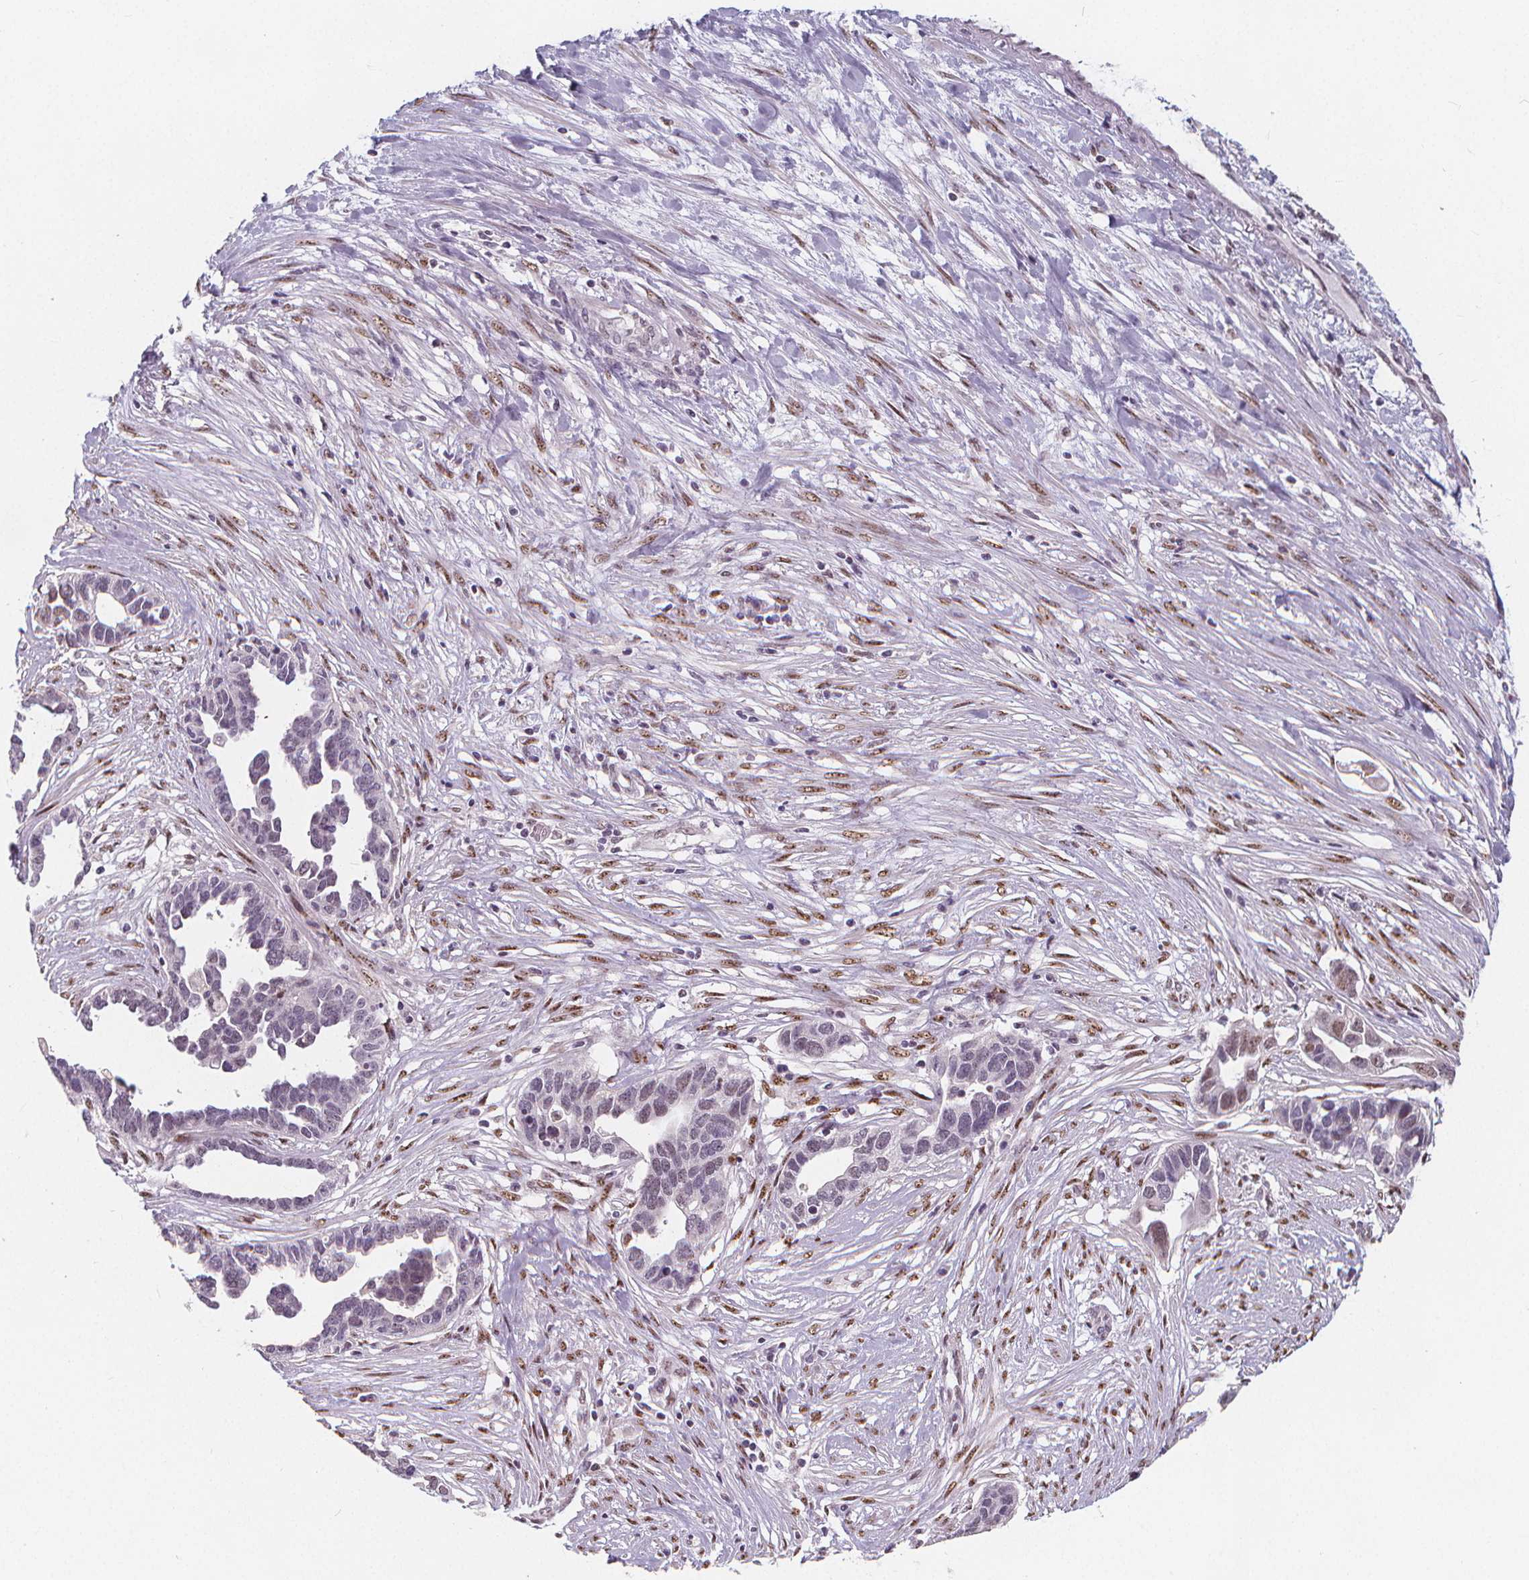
{"staining": {"intensity": "moderate", "quantity": "<25%", "location": "cytoplasmic/membranous,nuclear"}, "tissue": "ovarian cancer", "cell_type": "Tumor cells", "image_type": "cancer", "snomed": [{"axis": "morphology", "description": "Cystadenocarcinoma, serous, NOS"}, {"axis": "topography", "description": "Ovary"}], "caption": "Protein expression analysis of ovarian cancer displays moderate cytoplasmic/membranous and nuclear staining in about <25% of tumor cells. (DAB IHC with brightfield microscopy, high magnification).", "gene": "DRC3", "patient": {"sex": "female", "age": 54}}